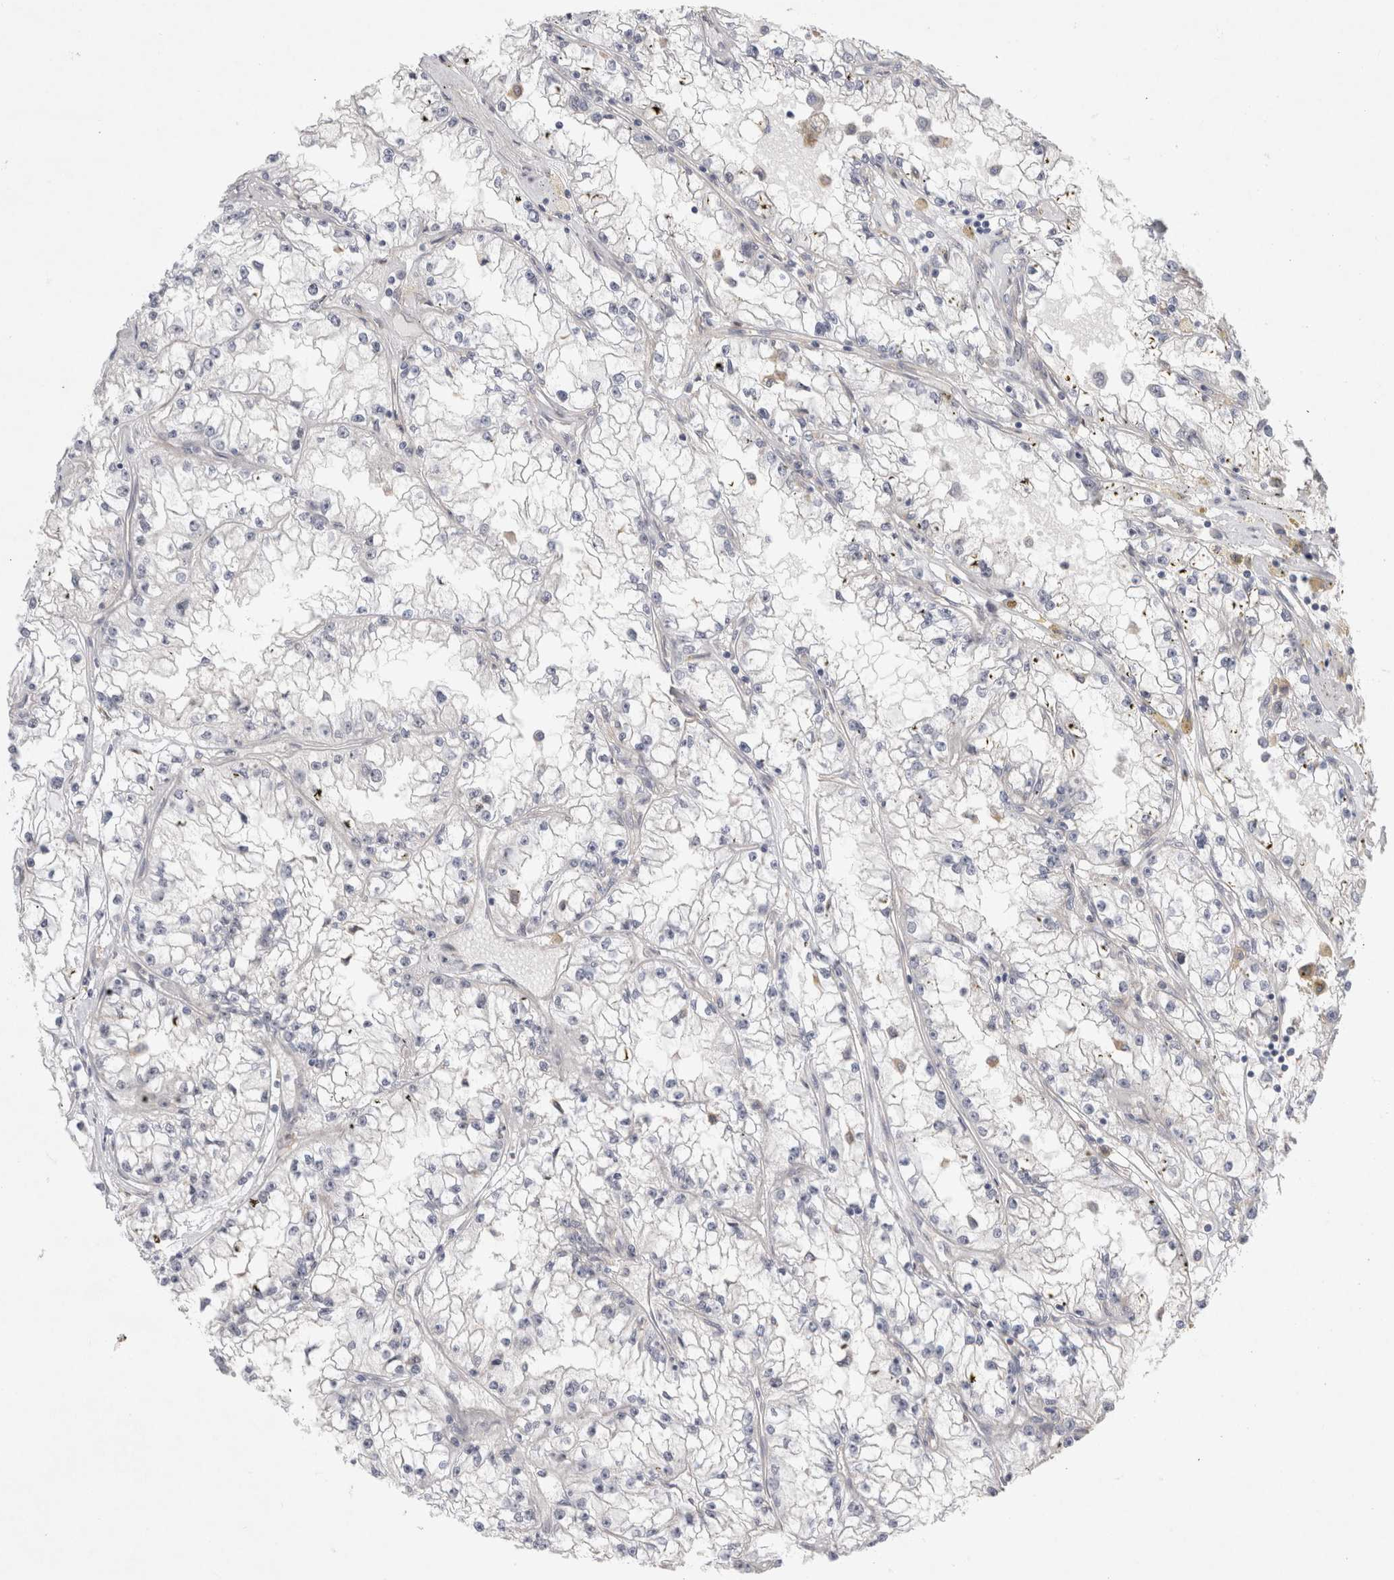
{"staining": {"intensity": "negative", "quantity": "none", "location": "none"}, "tissue": "renal cancer", "cell_type": "Tumor cells", "image_type": "cancer", "snomed": [{"axis": "morphology", "description": "Adenocarcinoma, NOS"}, {"axis": "topography", "description": "Kidney"}], "caption": "This is a photomicrograph of IHC staining of renal cancer (adenocarcinoma), which shows no staining in tumor cells.", "gene": "CDCA7L", "patient": {"sex": "male", "age": 56}}